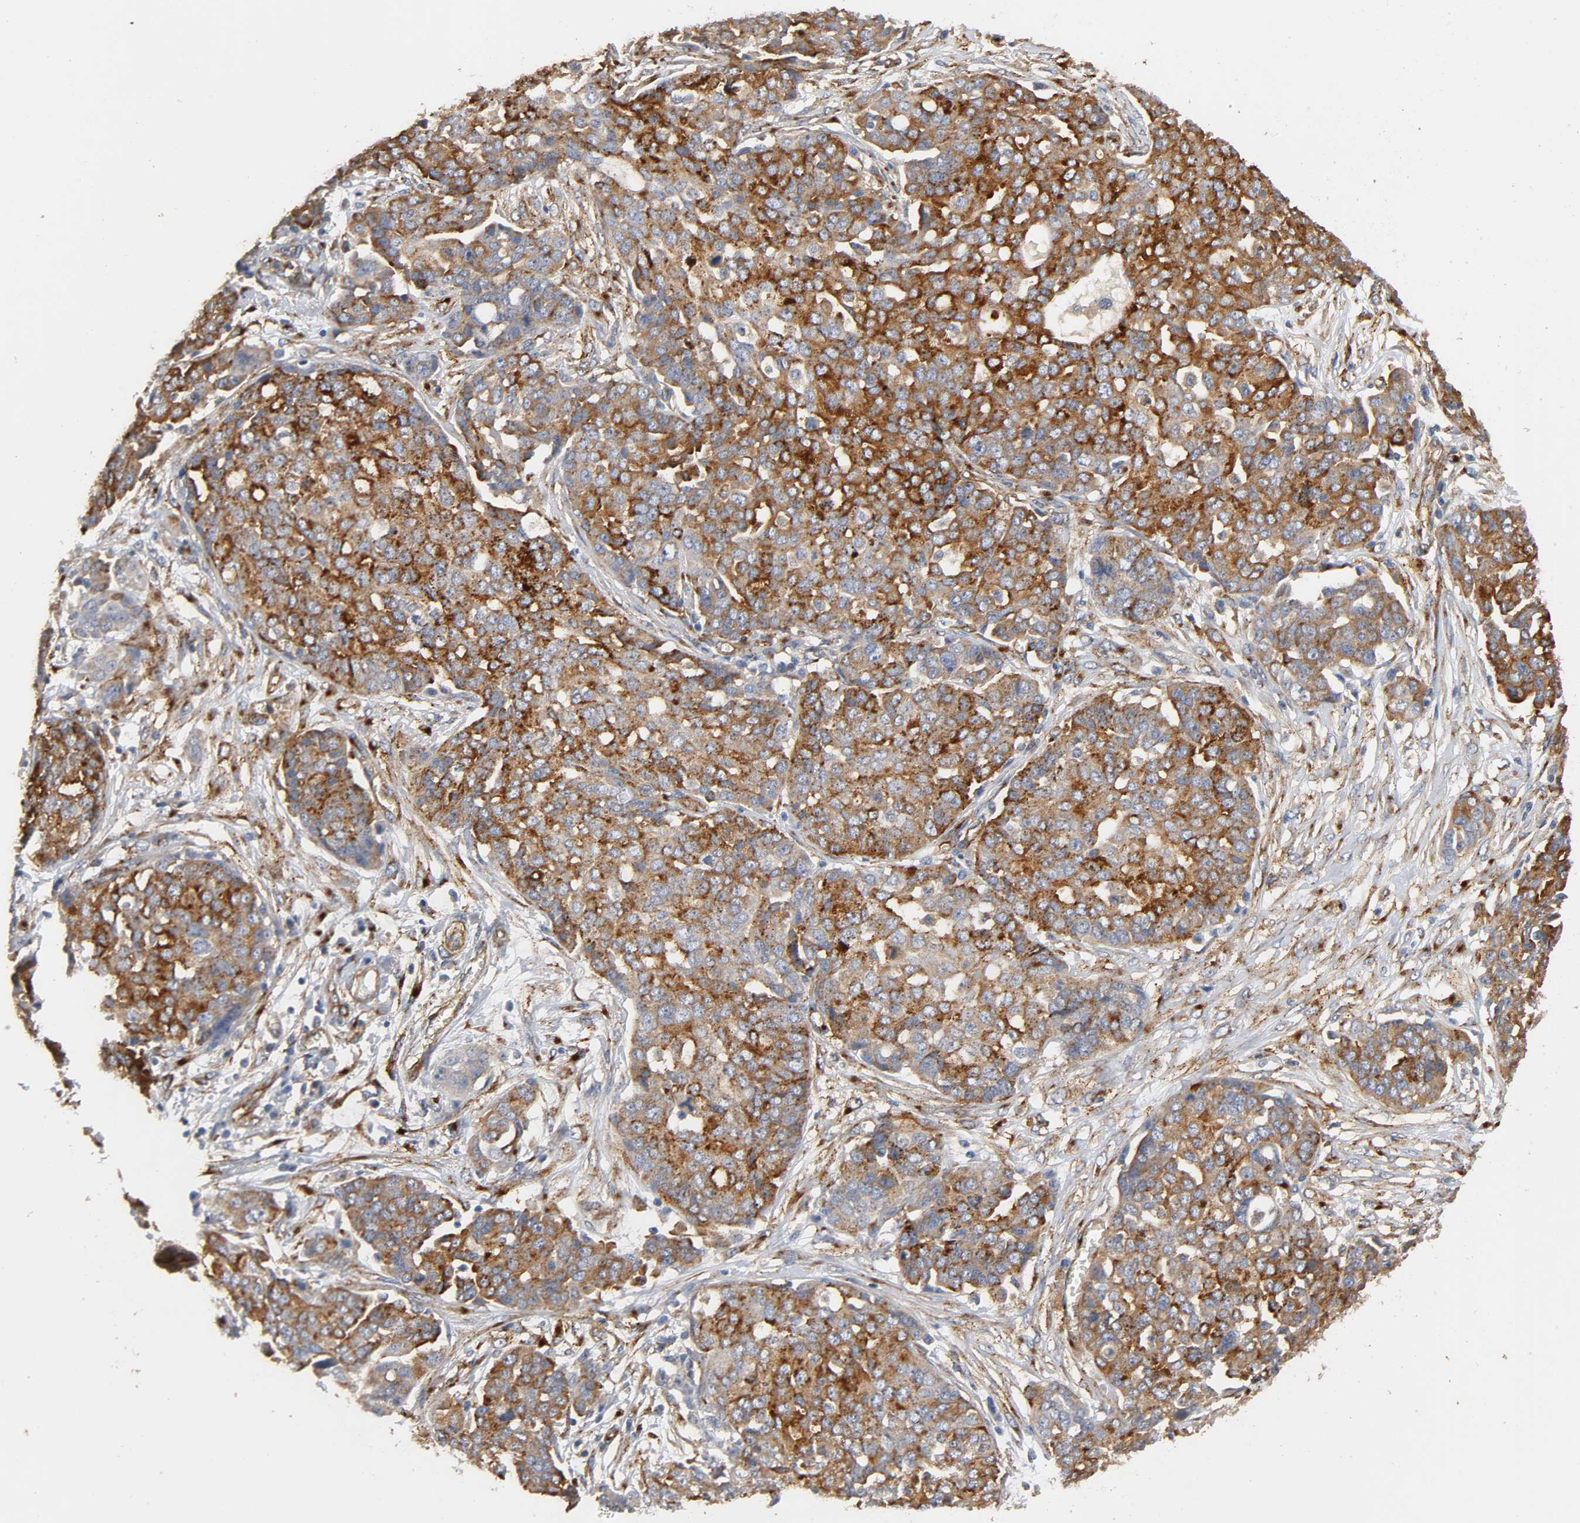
{"staining": {"intensity": "strong", "quantity": ">75%", "location": "cytoplasmic/membranous"}, "tissue": "ovarian cancer", "cell_type": "Tumor cells", "image_type": "cancer", "snomed": [{"axis": "morphology", "description": "Cystadenocarcinoma, serous, NOS"}, {"axis": "topography", "description": "Soft tissue"}, {"axis": "topography", "description": "Ovary"}], "caption": "The image exhibits immunohistochemical staining of serous cystadenocarcinoma (ovarian). There is strong cytoplasmic/membranous staining is seen in about >75% of tumor cells.", "gene": "IFITM3", "patient": {"sex": "female", "age": 57}}